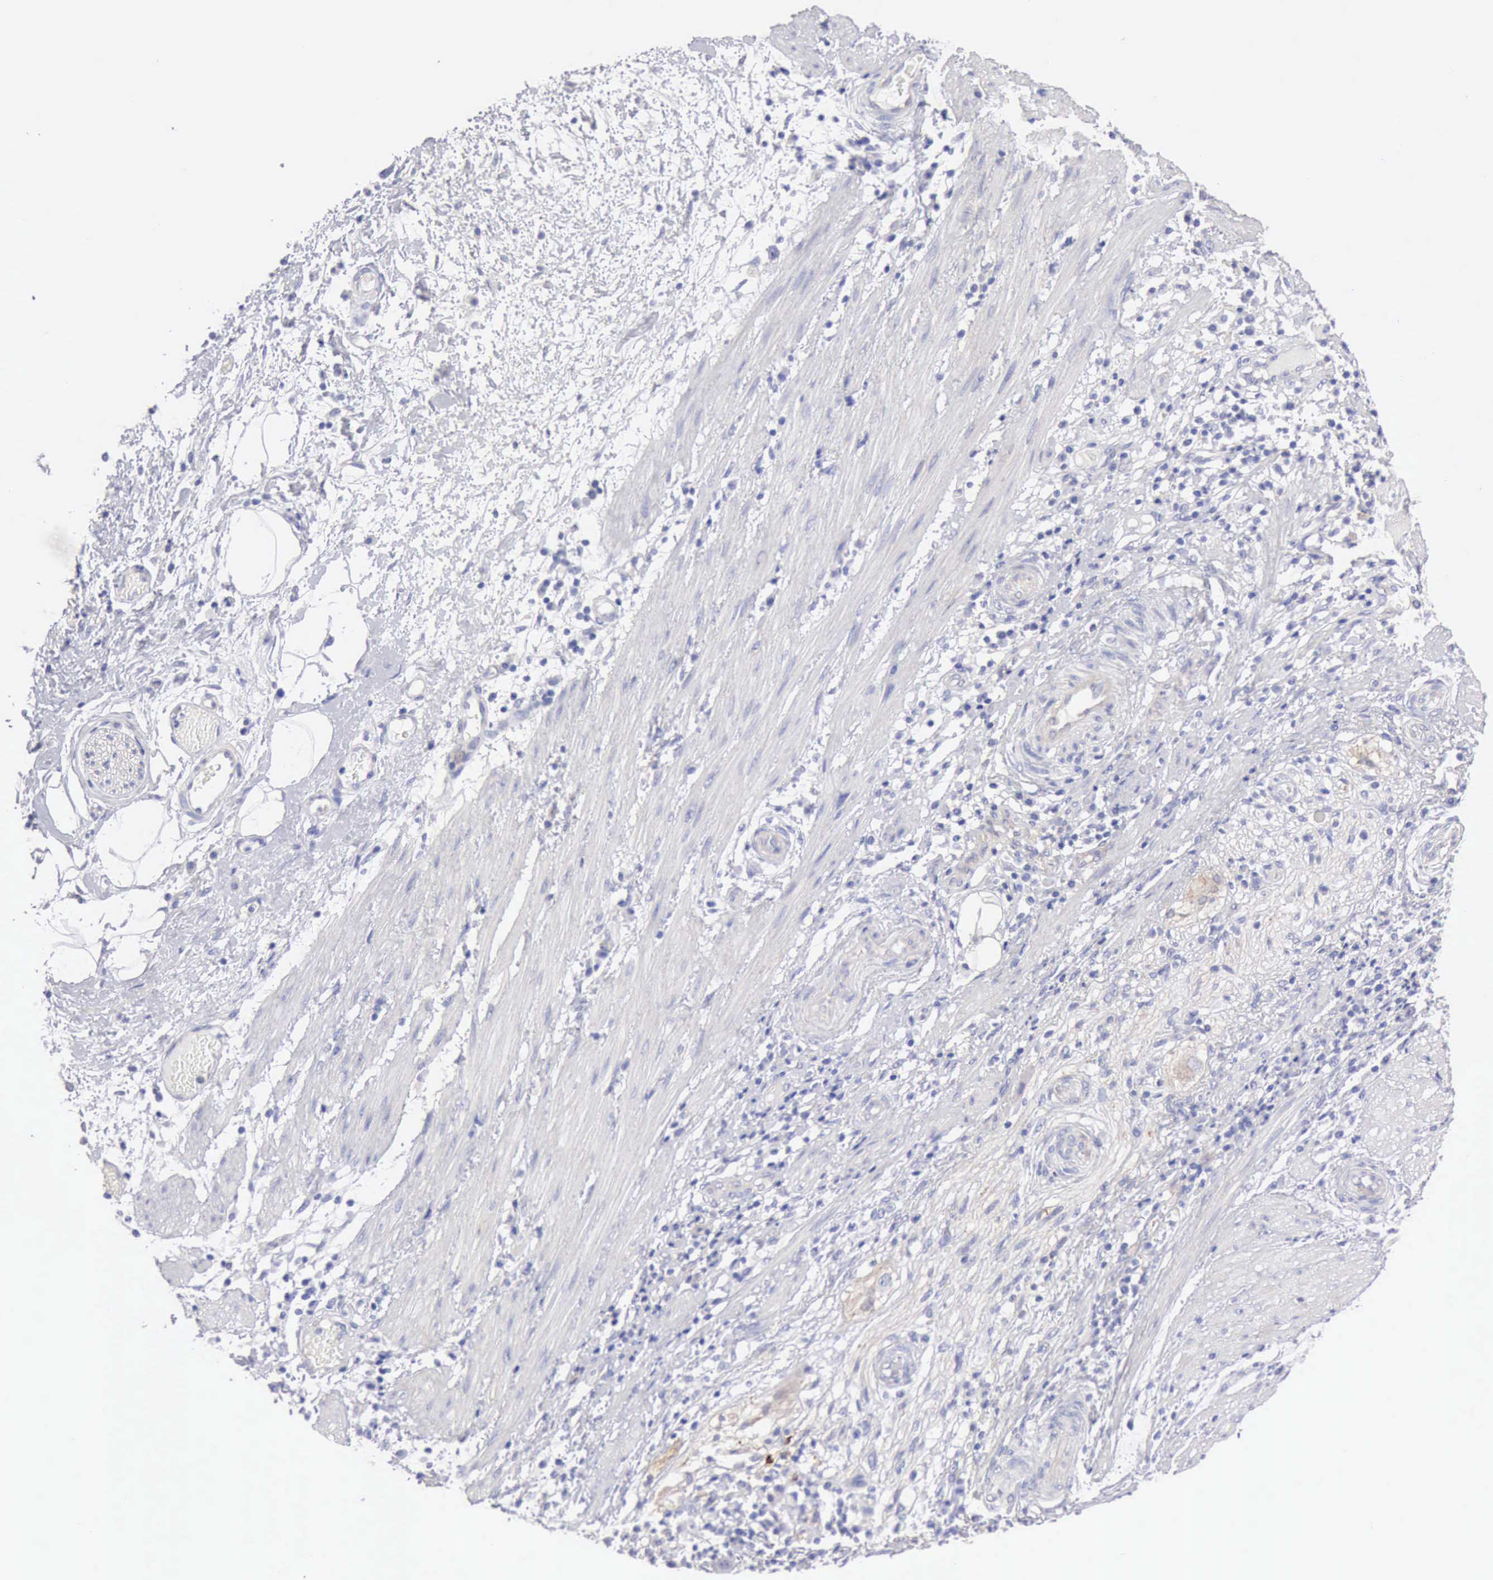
{"staining": {"intensity": "weak", "quantity": "<25%", "location": "cytoplasmic/membranous"}, "tissue": "stomach cancer", "cell_type": "Tumor cells", "image_type": "cancer", "snomed": [{"axis": "morphology", "description": "Adenocarcinoma, NOS"}, {"axis": "topography", "description": "Stomach, lower"}], "caption": "This is an immunohistochemistry histopathology image of adenocarcinoma (stomach). There is no staining in tumor cells.", "gene": "APP", "patient": {"sex": "female", "age": 86}}